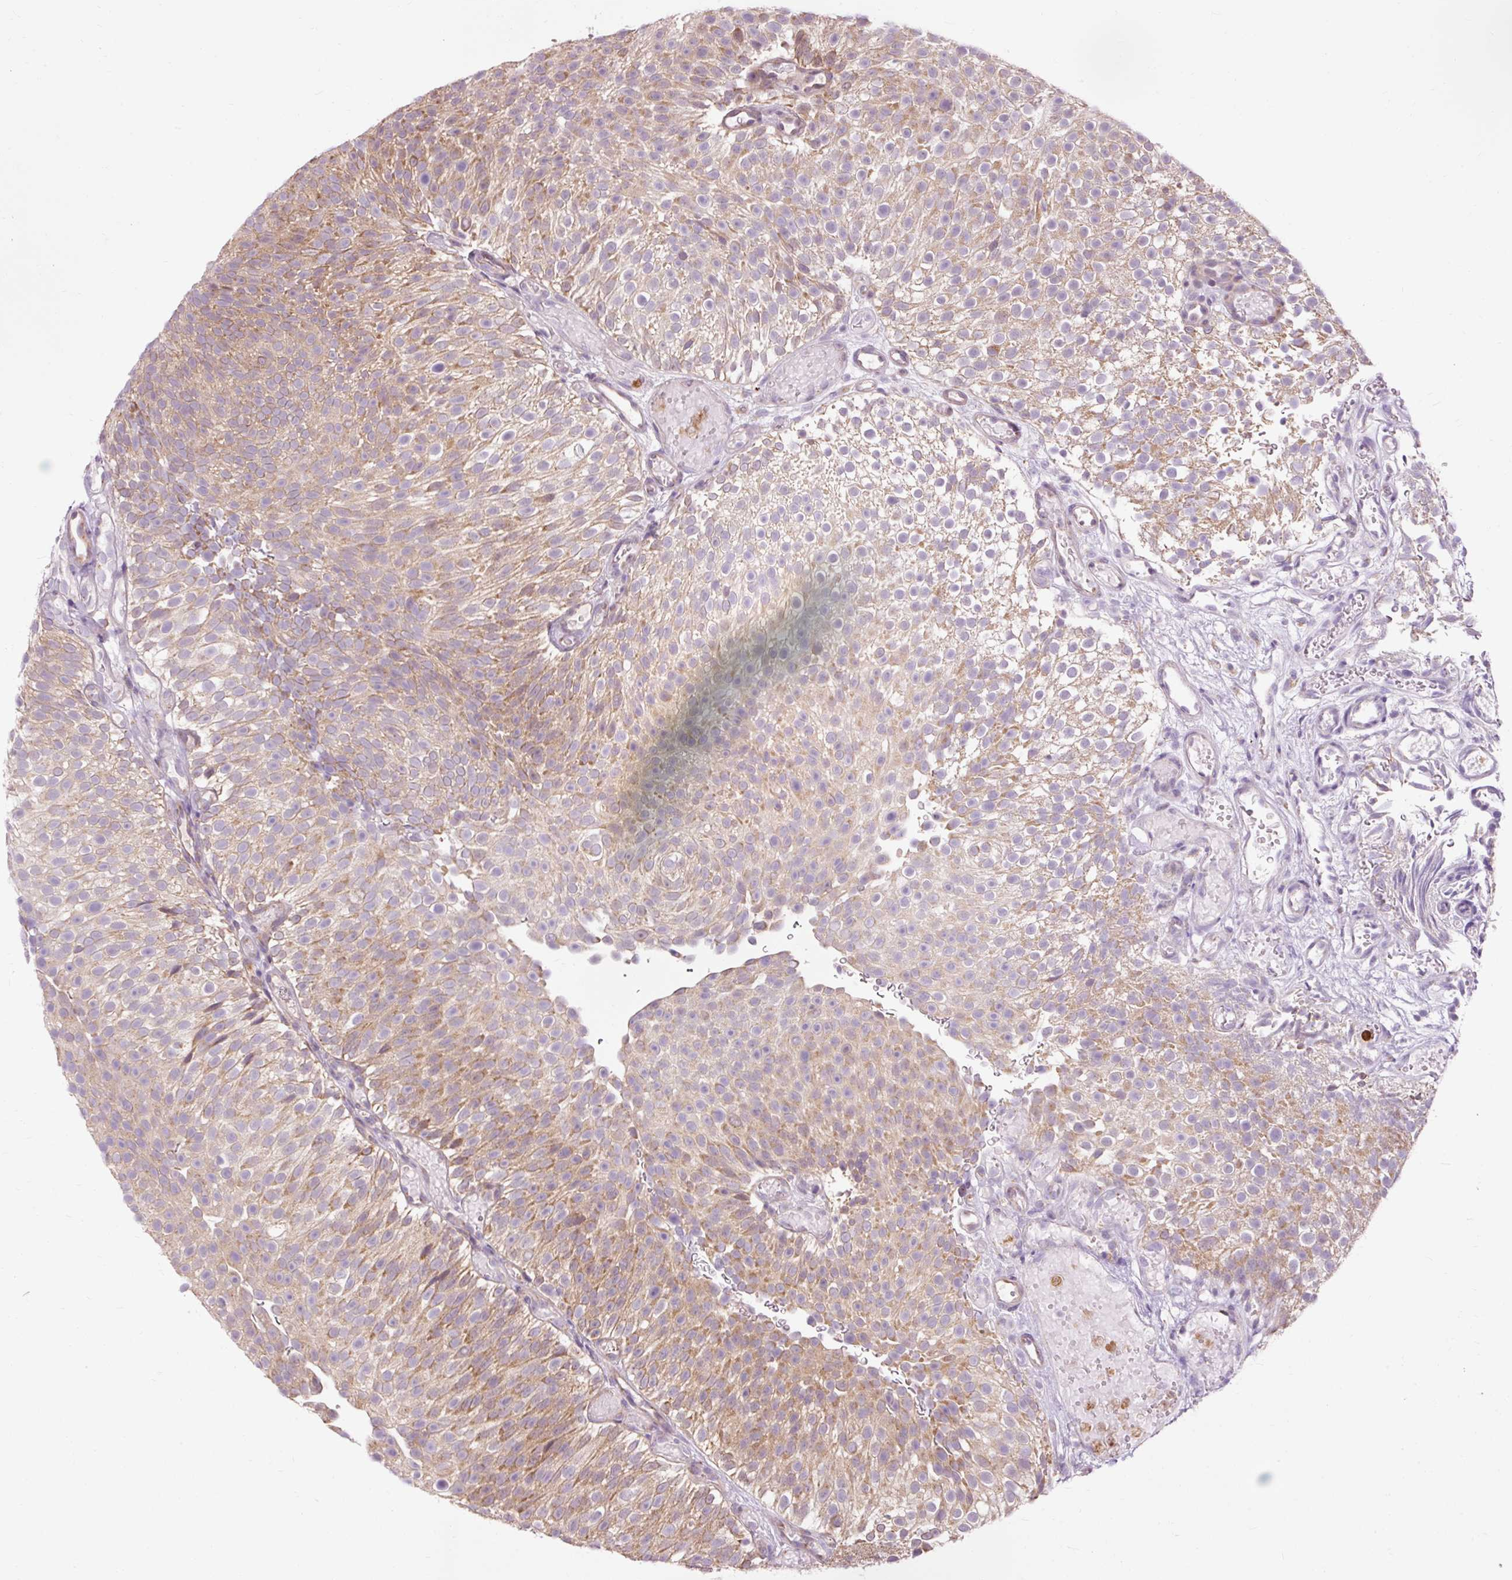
{"staining": {"intensity": "moderate", "quantity": "25%-75%", "location": "cytoplasmic/membranous"}, "tissue": "urothelial cancer", "cell_type": "Tumor cells", "image_type": "cancer", "snomed": [{"axis": "morphology", "description": "Urothelial carcinoma, Low grade"}, {"axis": "topography", "description": "Urinary bladder"}], "caption": "This image displays immunohistochemistry staining of urothelial cancer, with medium moderate cytoplasmic/membranous staining in about 25%-75% of tumor cells.", "gene": "PRDX5", "patient": {"sex": "male", "age": 78}}